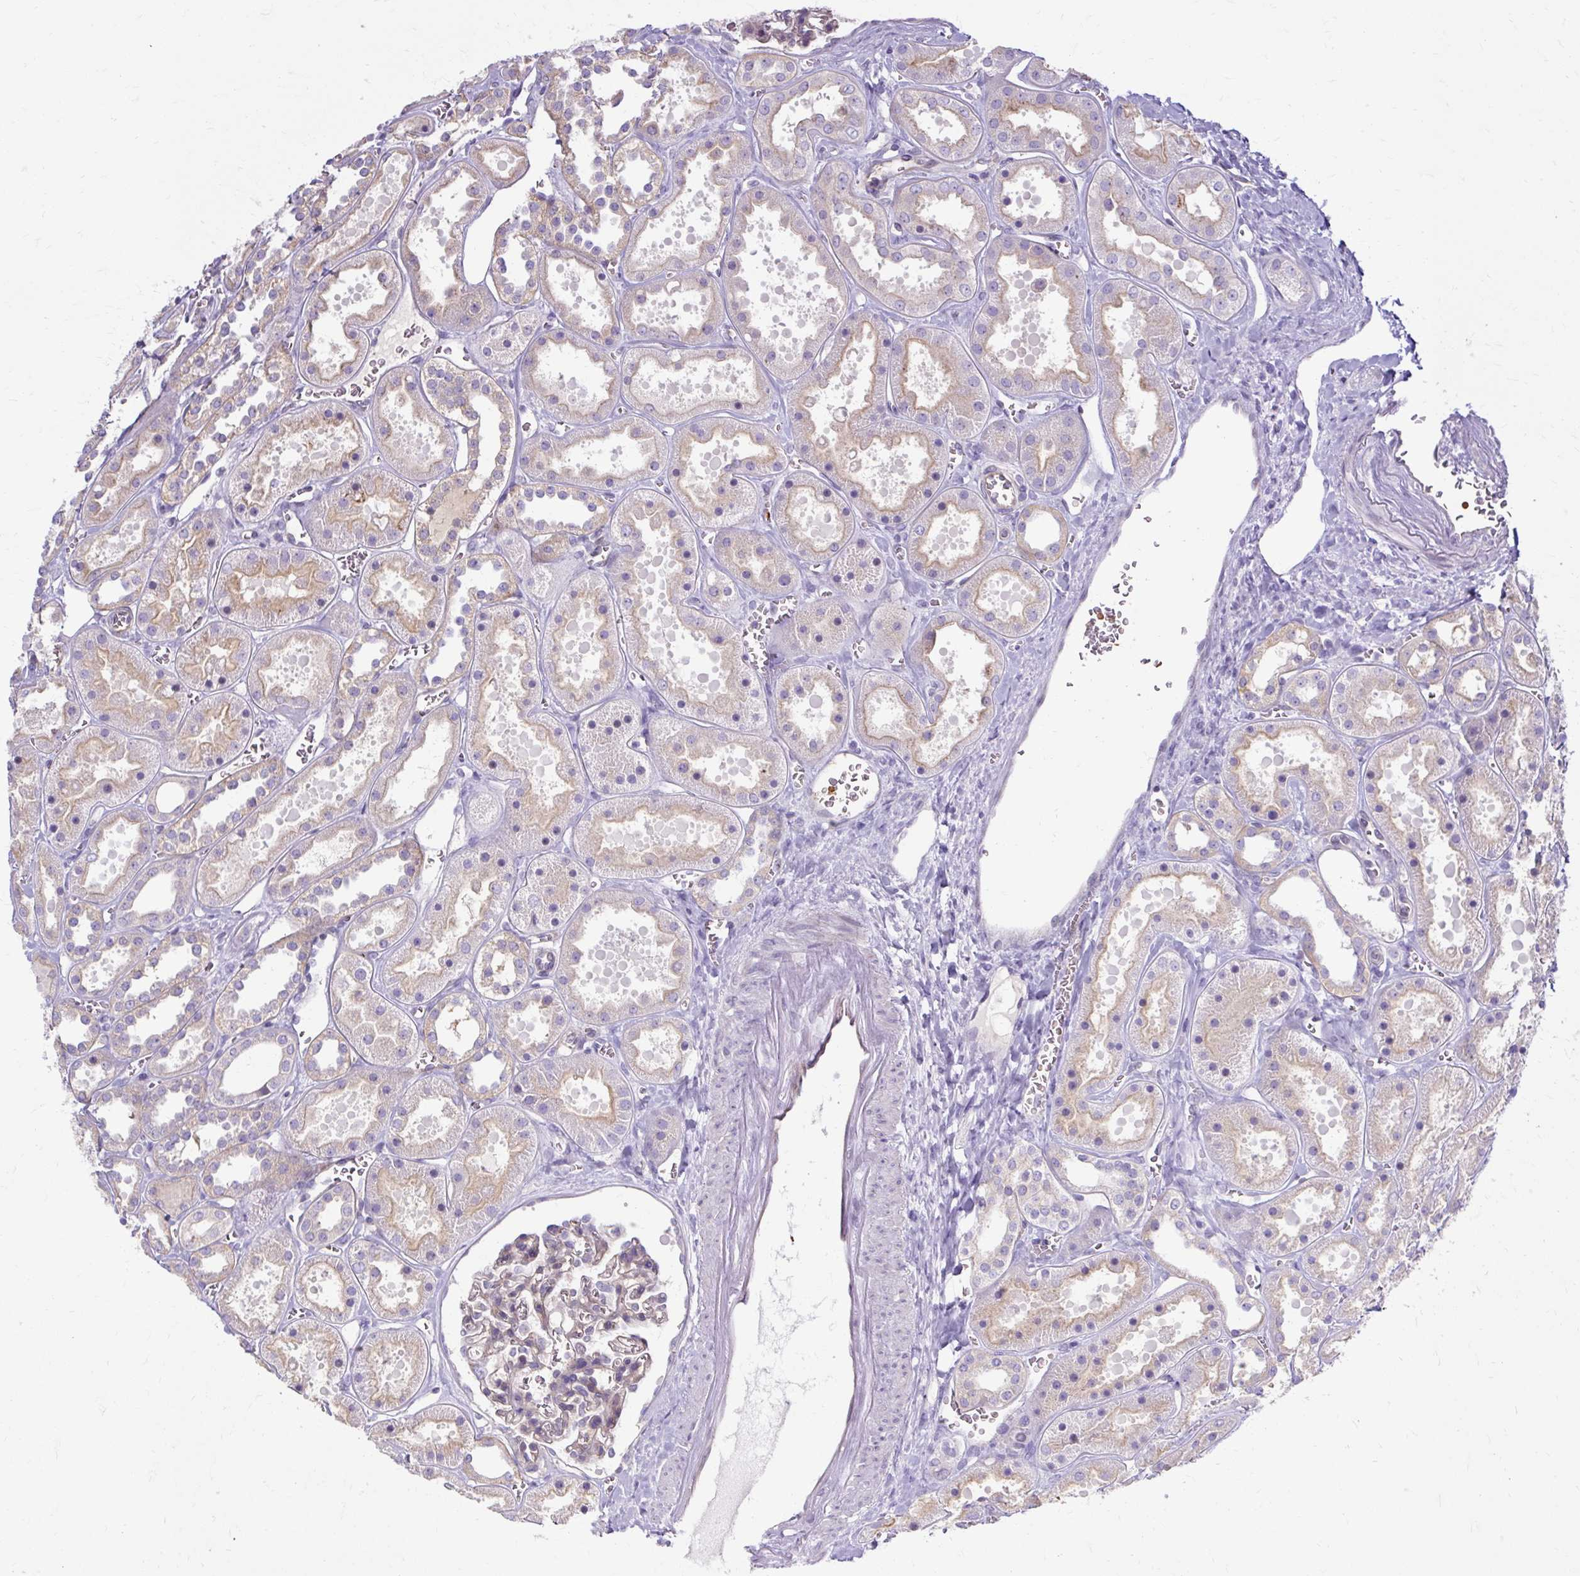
{"staining": {"intensity": "negative", "quantity": "none", "location": "none"}, "tissue": "kidney", "cell_type": "Cells in glomeruli", "image_type": "normal", "snomed": [{"axis": "morphology", "description": "Normal tissue, NOS"}, {"axis": "topography", "description": "Kidney"}], "caption": "A photomicrograph of kidney stained for a protein demonstrates no brown staining in cells in glomeruli.", "gene": "USHBP1", "patient": {"sex": "female", "age": 41}}